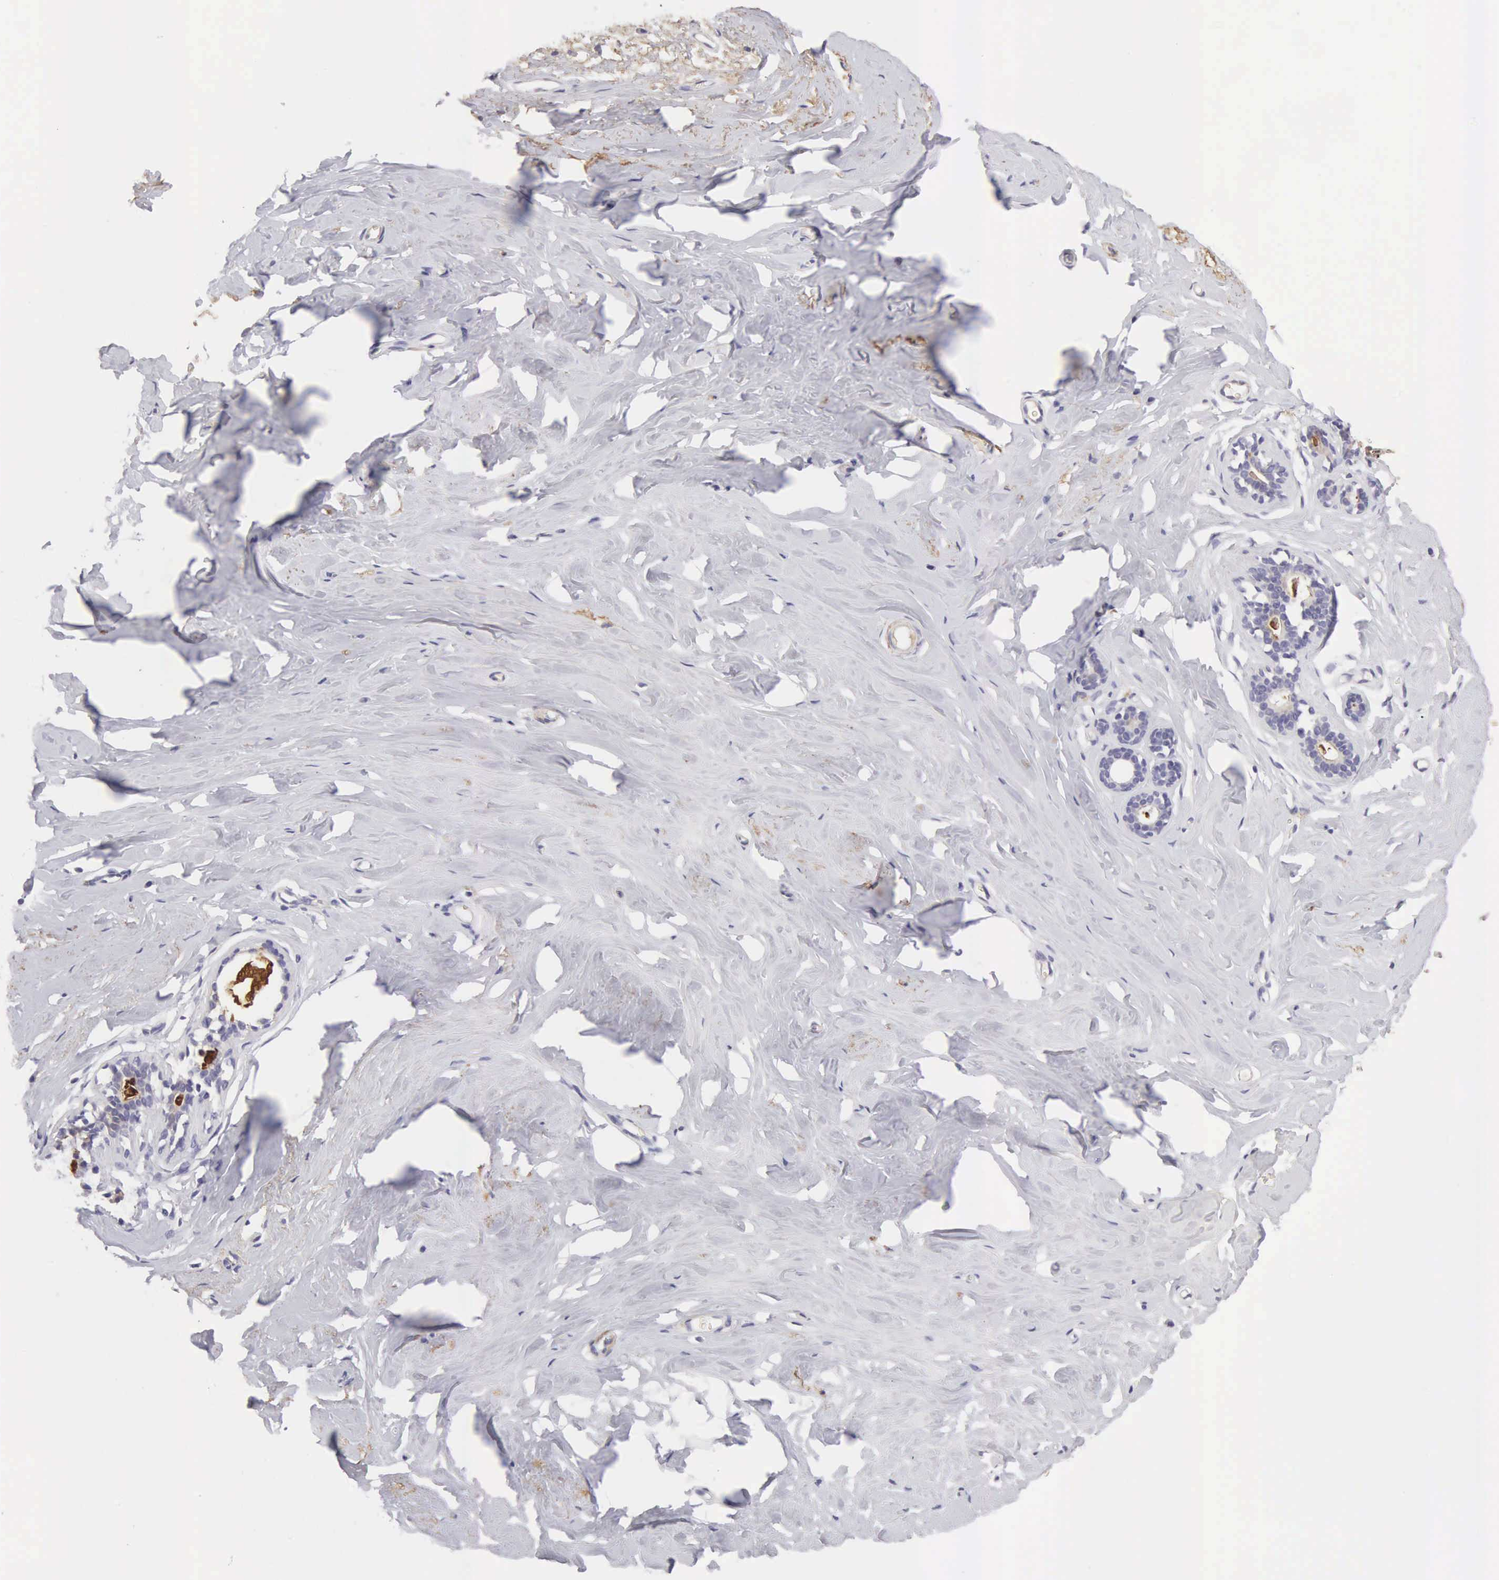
{"staining": {"intensity": "negative", "quantity": "none", "location": "none"}, "tissue": "breast", "cell_type": "Adipocytes", "image_type": "normal", "snomed": [{"axis": "morphology", "description": "Normal tissue, NOS"}, {"axis": "topography", "description": "Breast"}], "caption": "Photomicrograph shows no protein staining in adipocytes of benign breast.", "gene": "CLU", "patient": {"sex": "female", "age": 45}}